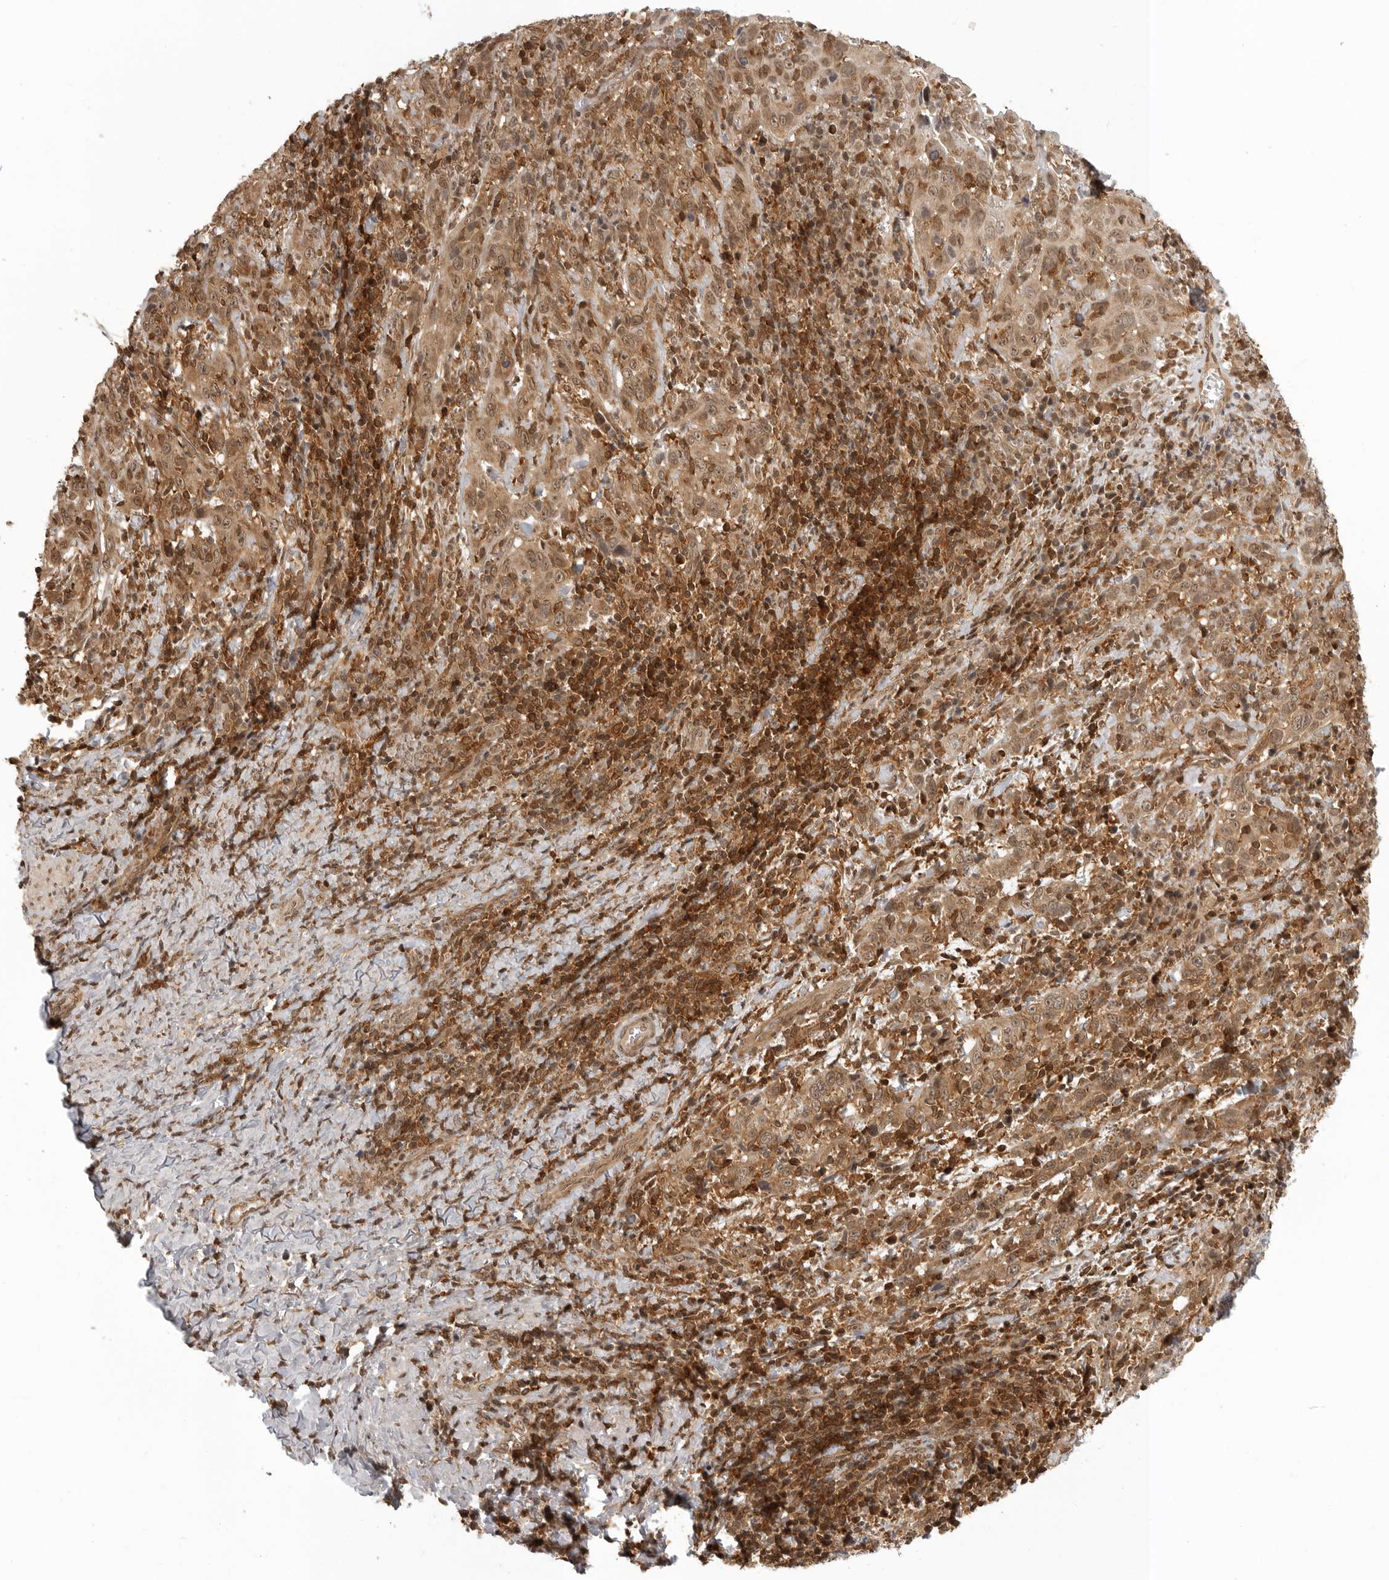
{"staining": {"intensity": "moderate", "quantity": ">75%", "location": "cytoplasmic/membranous,nuclear"}, "tissue": "cervical cancer", "cell_type": "Tumor cells", "image_type": "cancer", "snomed": [{"axis": "morphology", "description": "Squamous cell carcinoma, NOS"}, {"axis": "topography", "description": "Cervix"}], "caption": "Approximately >75% of tumor cells in human cervical squamous cell carcinoma demonstrate moderate cytoplasmic/membranous and nuclear protein staining as visualized by brown immunohistochemical staining.", "gene": "SZRD1", "patient": {"sex": "female", "age": 46}}